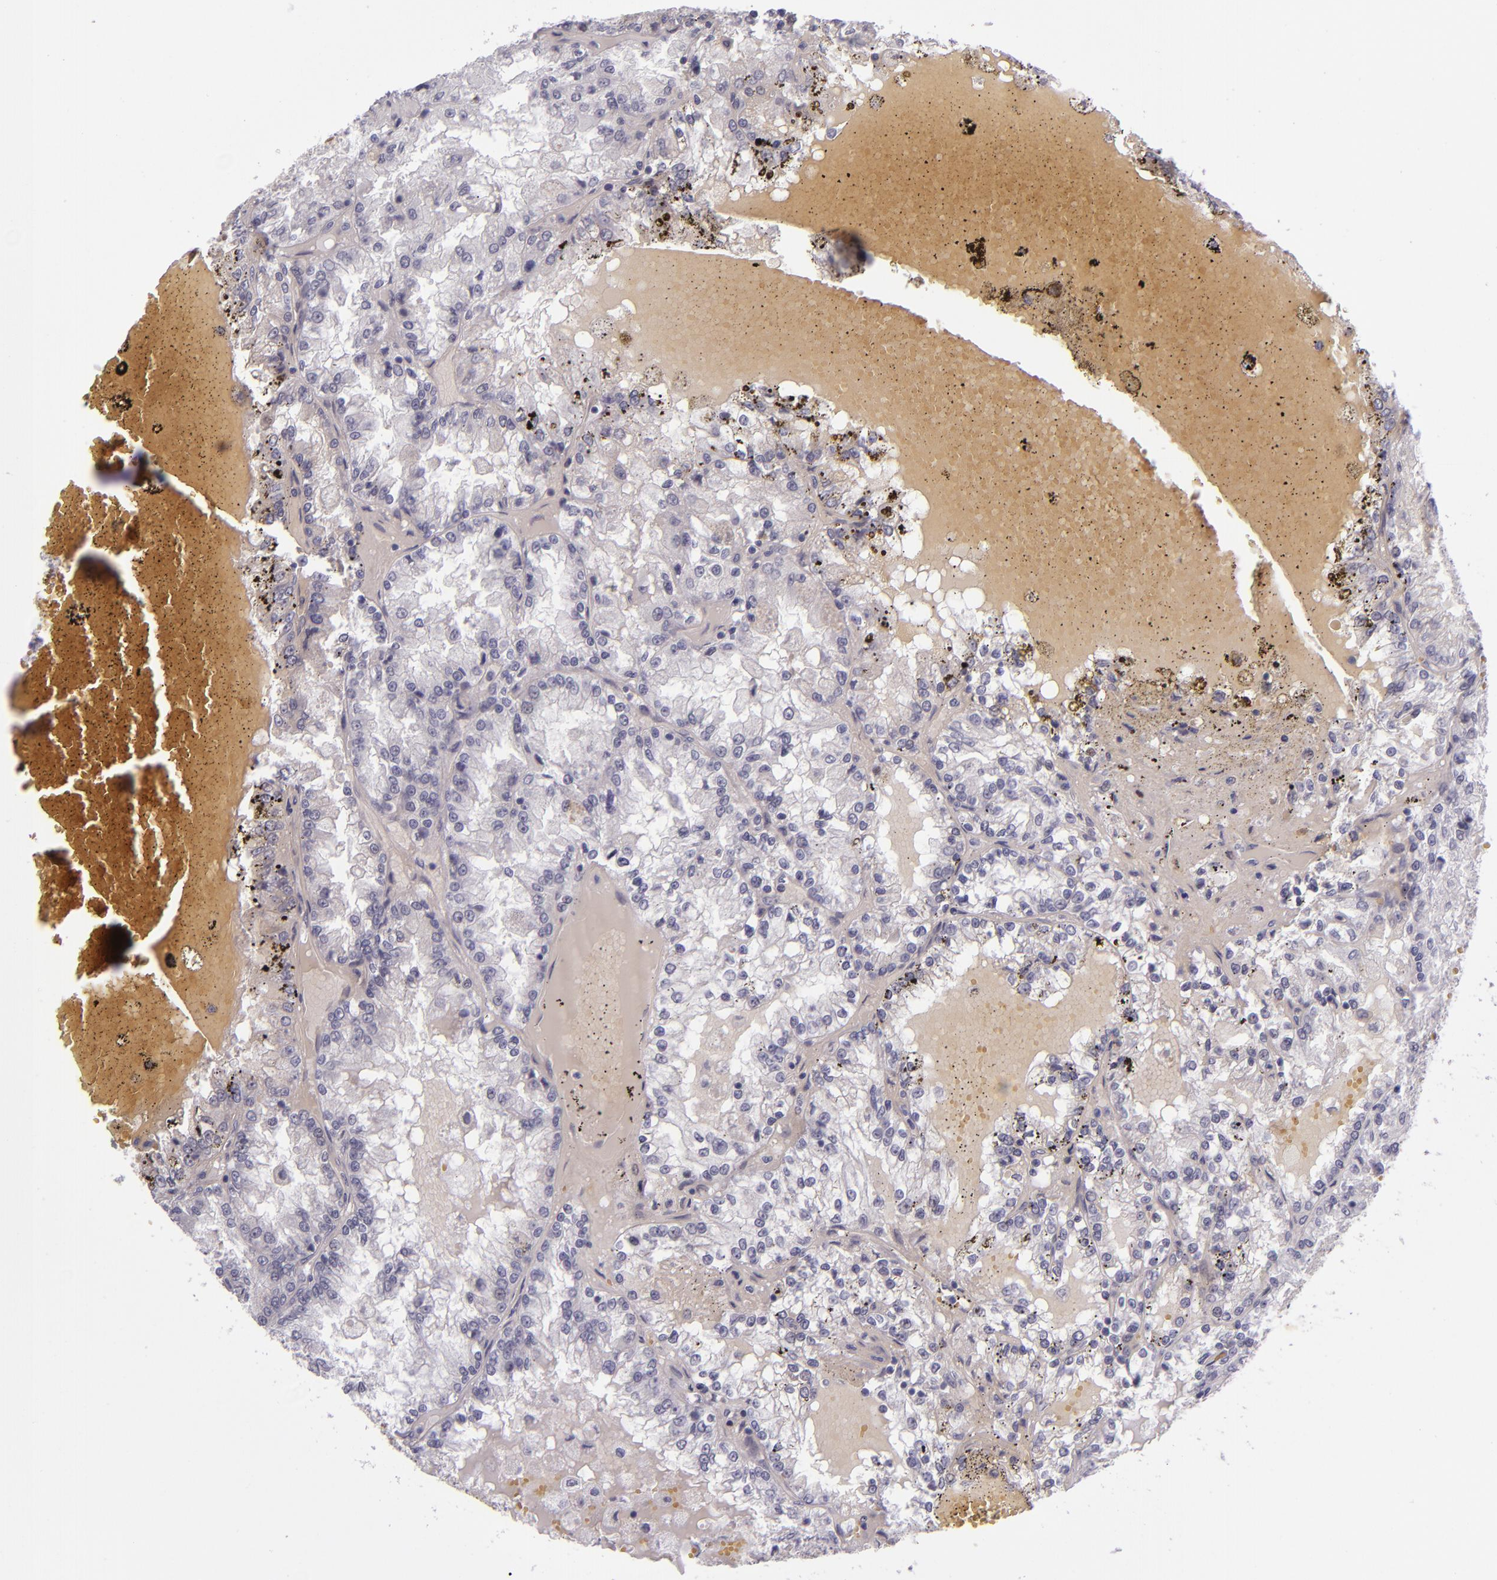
{"staining": {"intensity": "negative", "quantity": "none", "location": "none"}, "tissue": "renal cancer", "cell_type": "Tumor cells", "image_type": "cancer", "snomed": [{"axis": "morphology", "description": "Adenocarcinoma, NOS"}, {"axis": "topography", "description": "Kidney"}], "caption": "Human adenocarcinoma (renal) stained for a protein using IHC demonstrates no positivity in tumor cells.", "gene": "SNCB", "patient": {"sex": "female", "age": 56}}